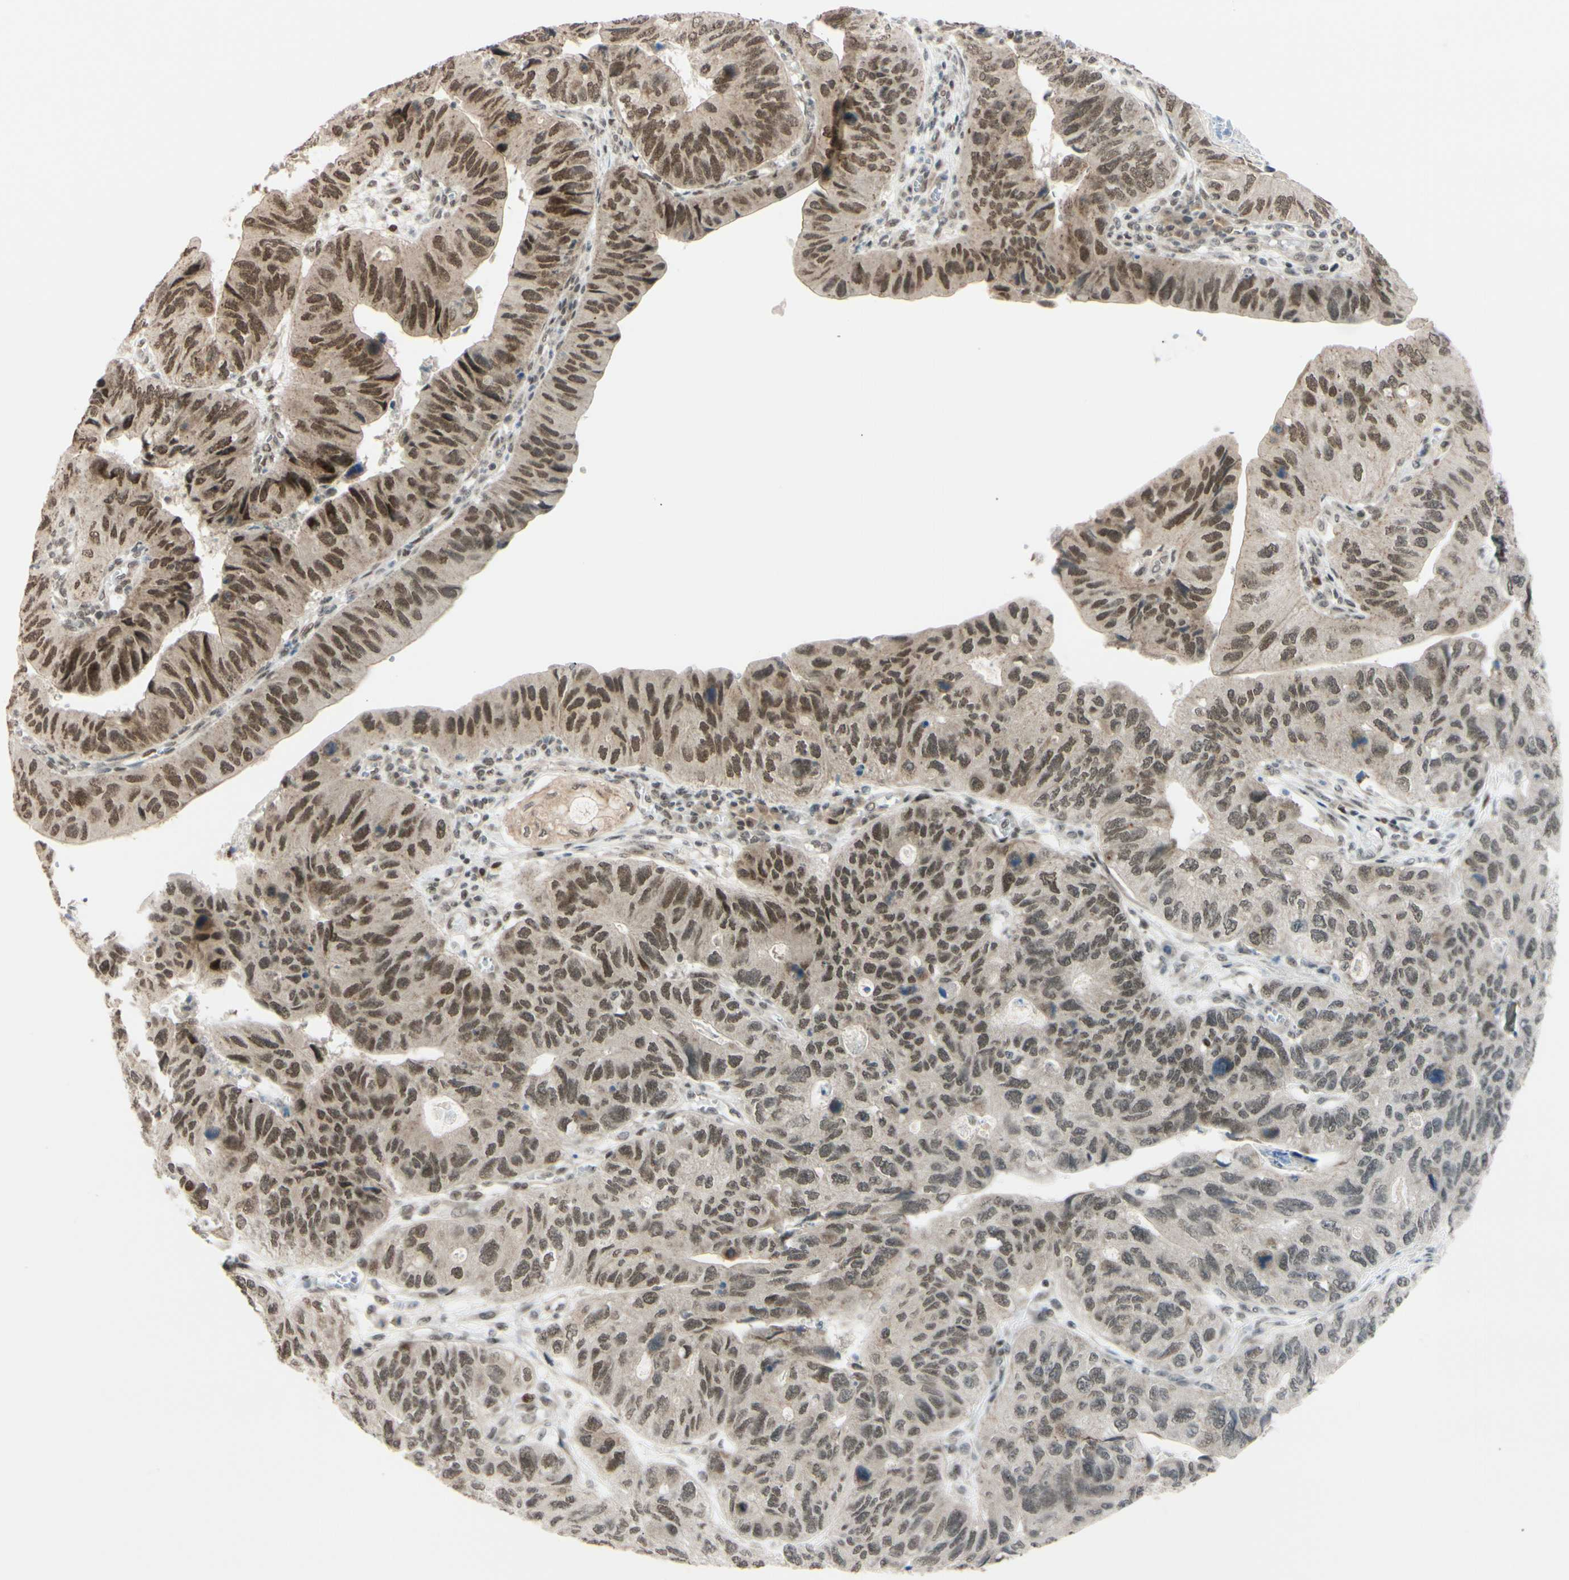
{"staining": {"intensity": "moderate", "quantity": ">75%", "location": "cytoplasmic/membranous,nuclear"}, "tissue": "stomach cancer", "cell_type": "Tumor cells", "image_type": "cancer", "snomed": [{"axis": "morphology", "description": "Adenocarcinoma, NOS"}, {"axis": "topography", "description": "Stomach"}], "caption": "Immunohistochemical staining of stomach cancer (adenocarcinoma) shows medium levels of moderate cytoplasmic/membranous and nuclear expression in about >75% of tumor cells.", "gene": "BRMS1", "patient": {"sex": "male", "age": 59}}